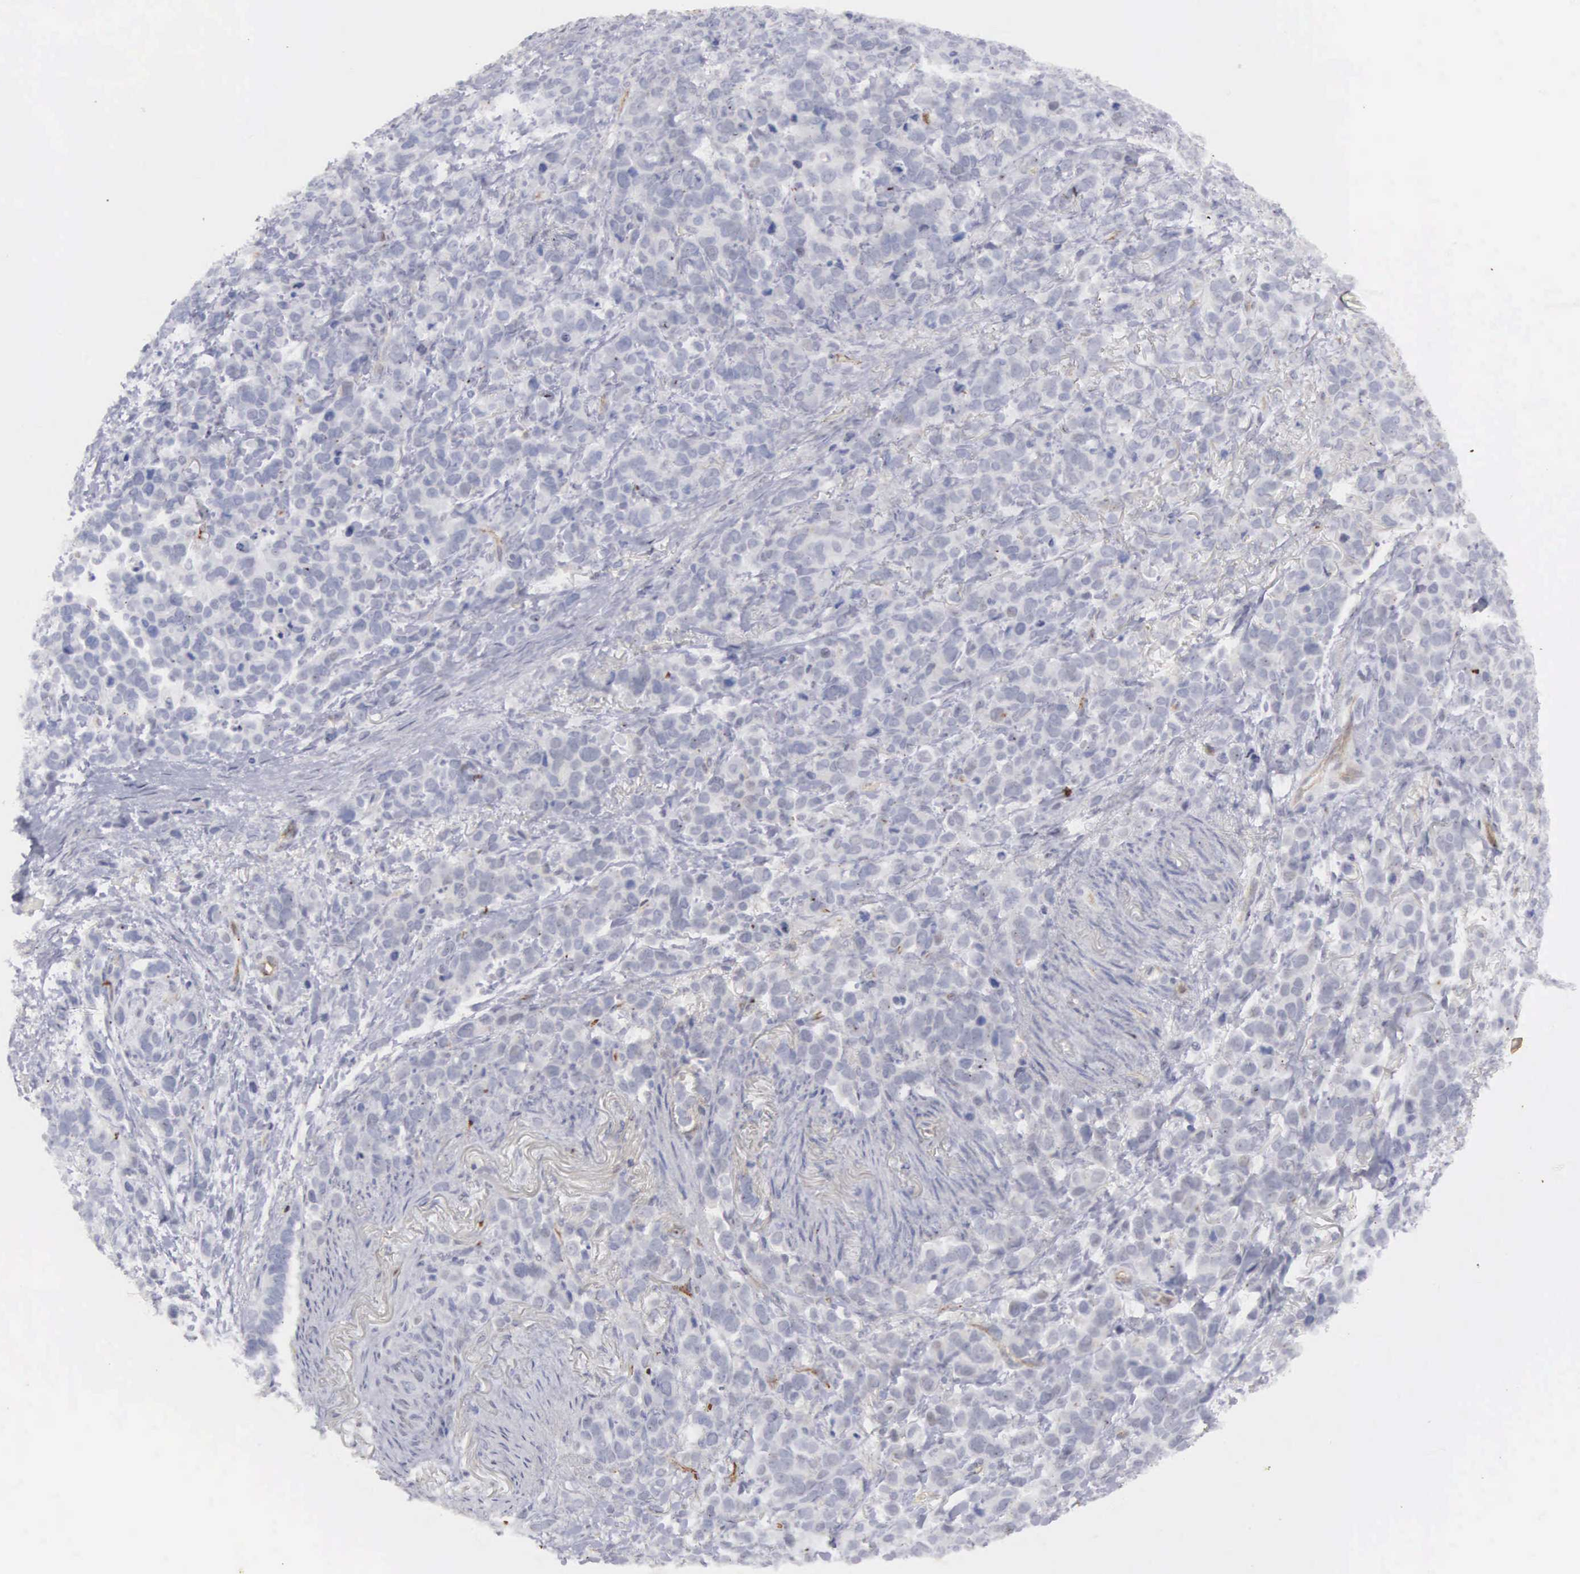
{"staining": {"intensity": "weak", "quantity": "<25%", "location": "cytoplasmic/membranous,nuclear"}, "tissue": "stomach cancer", "cell_type": "Tumor cells", "image_type": "cancer", "snomed": [{"axis": "morphology", "description": "Adenocarcinoma, NOS"}, {"axis": "topography", "description": "Stomach, upper"}], "caption": "Immunohistochemical staining of human stomach adenocarcinoma demonstrates no significant expression in tumor cells.", "gene": "RBPJ", "patient": {"sex": "male", "age": 71}}